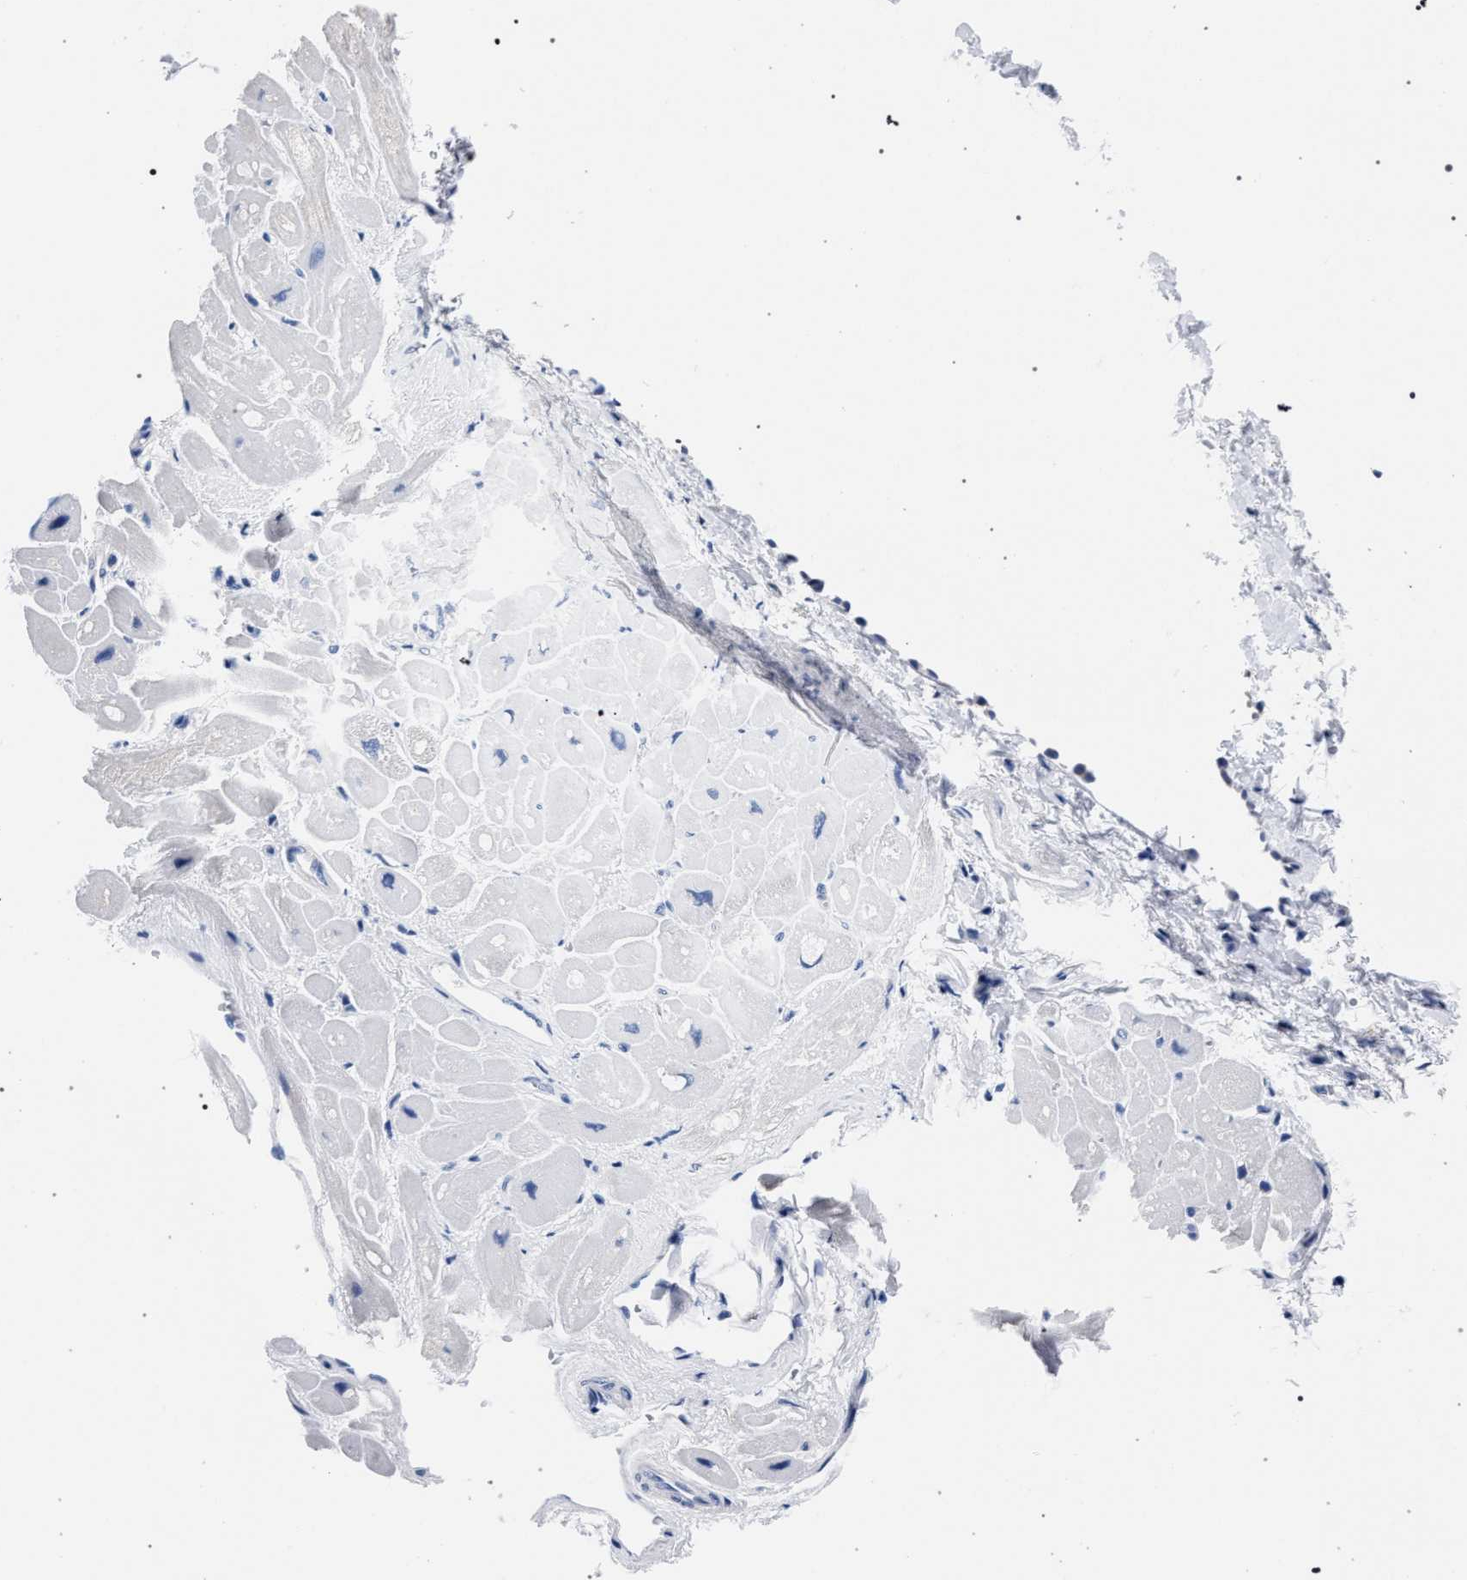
{"staining": {"intensity": "negative", "quantity": "none", "location": "none"}, "tissue": "heart muscle", "cell_type": "Cardiomyocytes", "image_type": "normal", "snomed": [{"axis": "morphology", "description": "Normal tissue, NOS"}, {"axis": "topography", "description": "Heart"}], "caption": "The histopathology image exhibits no staining of cardiomyocytes in benign heart muscle.", "gene": "AKAP4", "patient": {"sex": "male", "age": 49}}